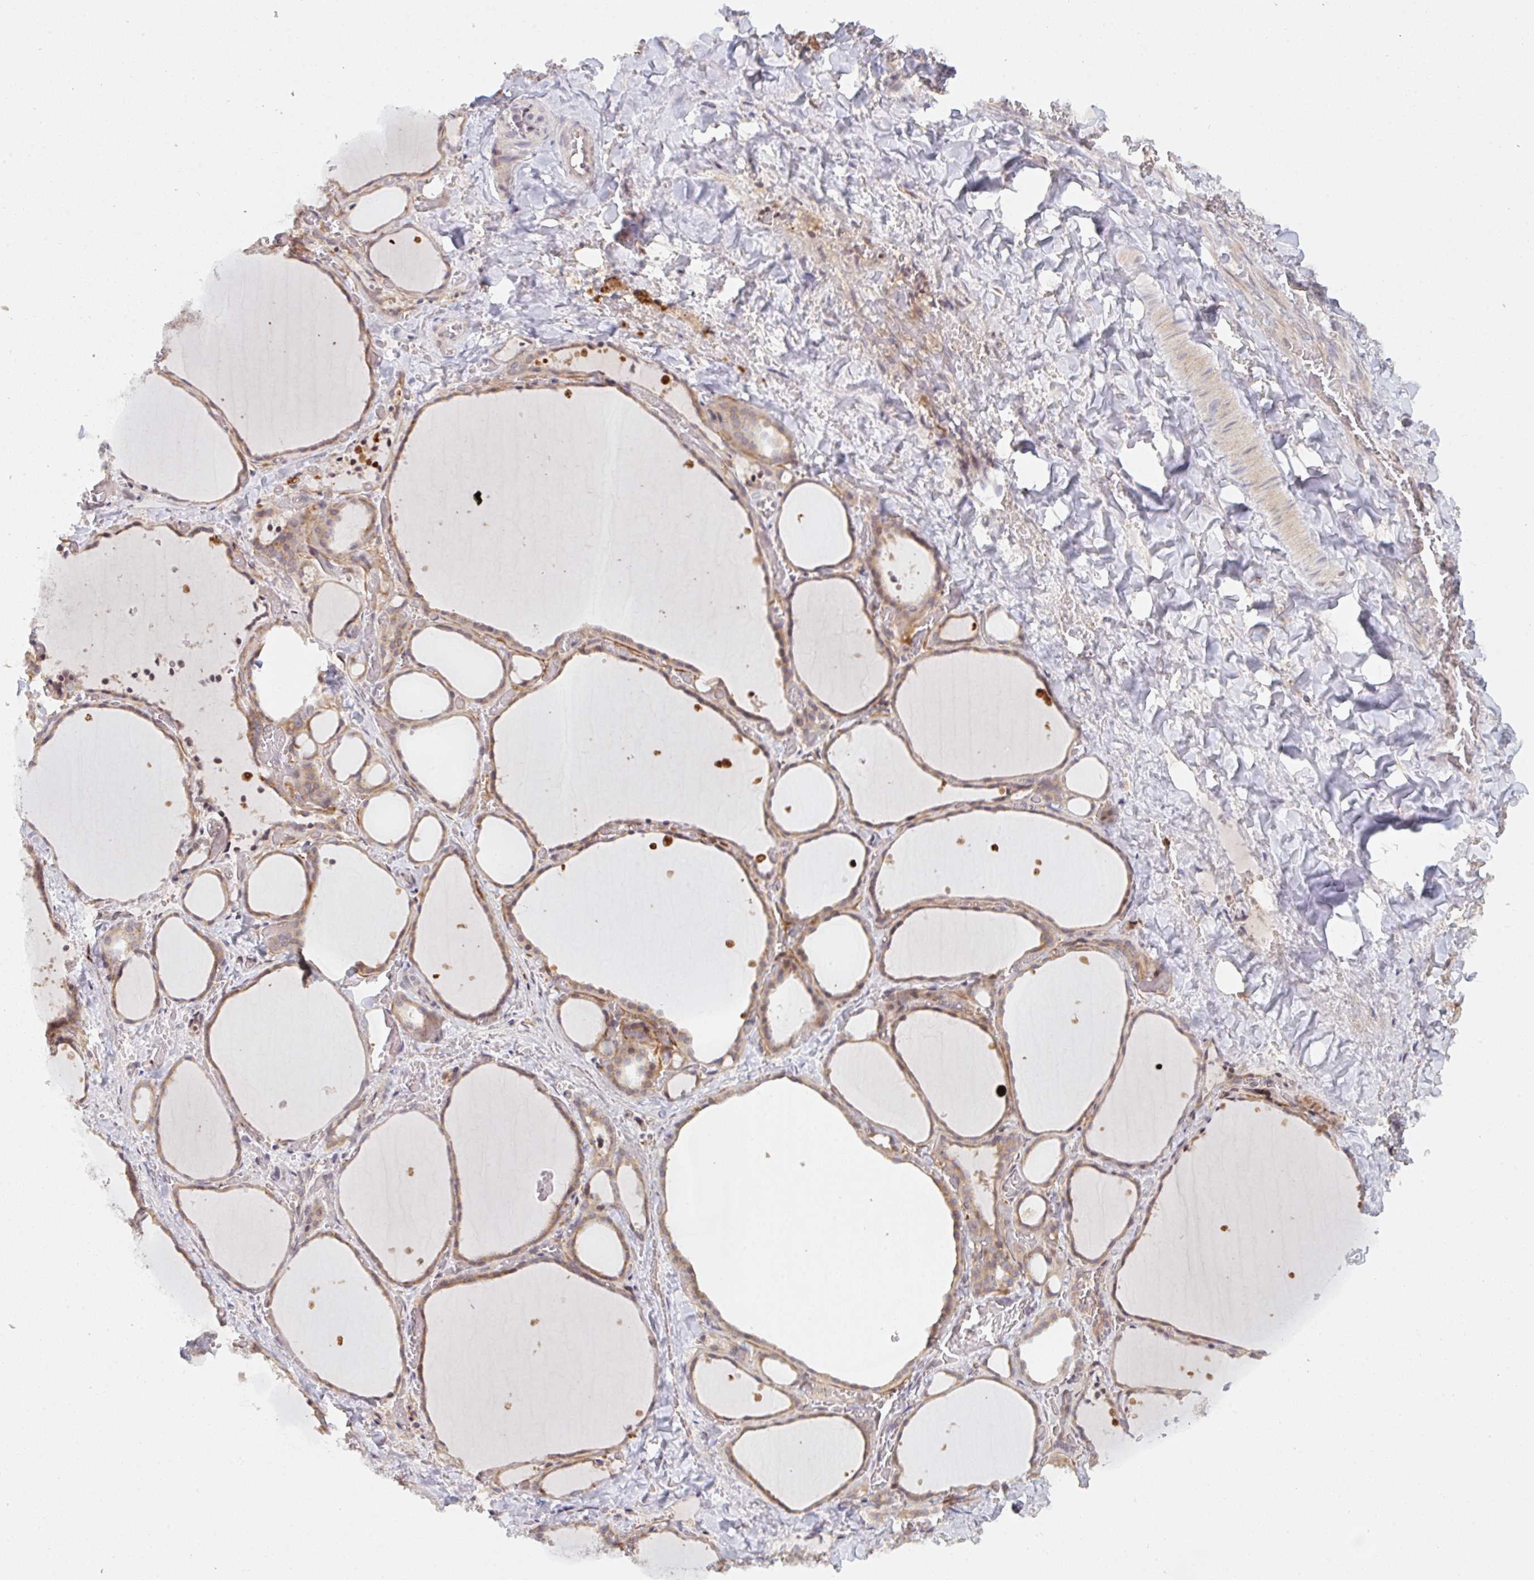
{"staining": {"intensity": "moderate", "quantity": ">75%", "location": "cytoplasmic/membranous"}, "tissue": "thyroid gland", "cell_type": "Glandular cells", "image_type": "normal", "snomed": [{"axis": "morphology", "description": "Normal tissue, NOS"}, {"axis": "topography", "description": "Thyroid gland"}], "caption": "A micrograph of thyroid gland stained for a protein reveals moderate cytoplasmic/membranous brown staining in glandular cells. (DAB (3,3'-diaminobenzidine) = brown stain, brightfield microscopy at high magnification).", "gene": "DCST1", "patient": {"sex": "female", "age": 36}}